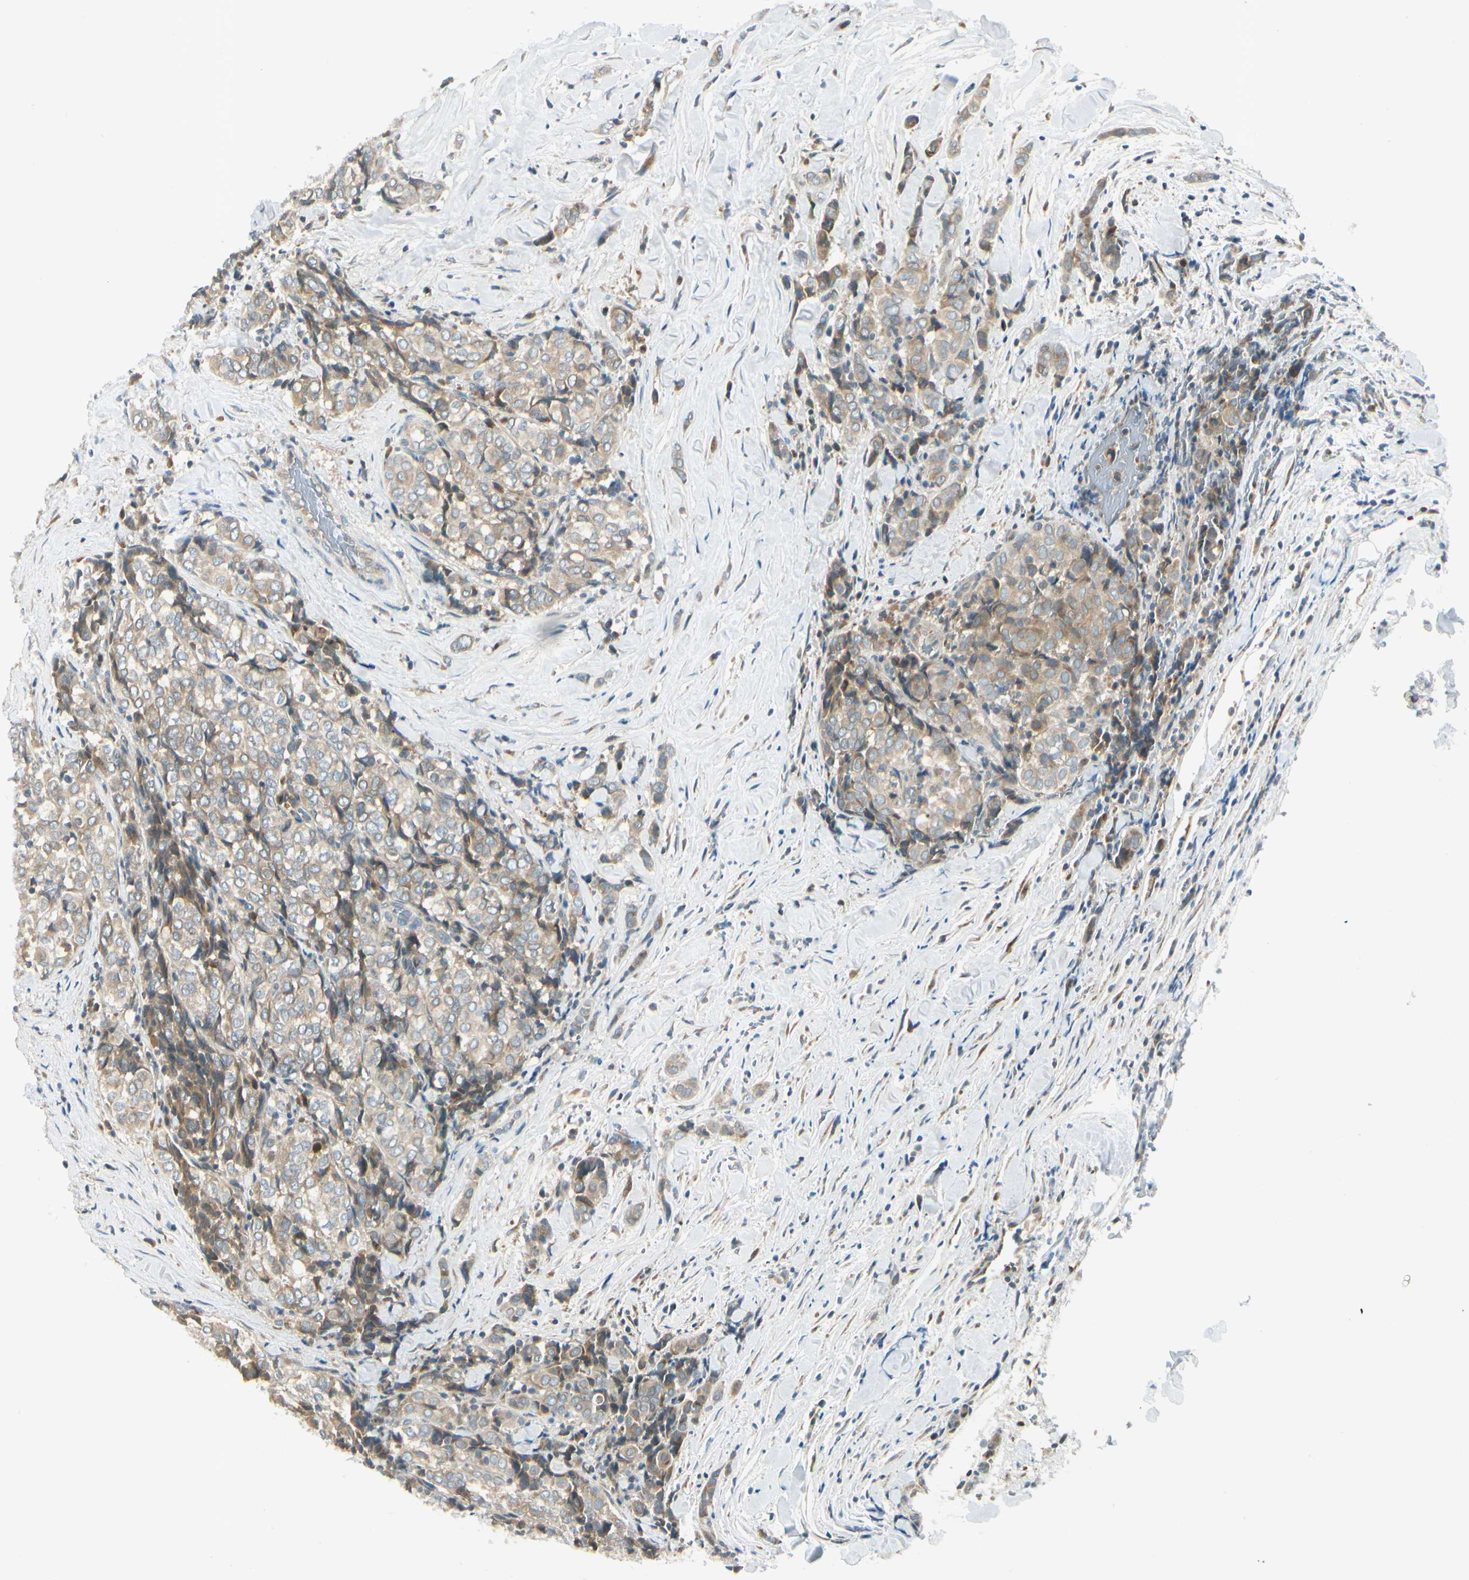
{"staining": {"intensity": "moderate", "quantity": ">75%", "location": "cytoplasmic/membranous"}, "tissue": "thyroid cancer", "cell_type": "Tumor cells", "image_type": "cancer", "snomed": [{"axis": "morphology", "description": "Normal tissue, NOS"}, {"axis": "morphology", "description": "Papillary adenocarcinoma, NOS"}, {"axis": "topography", "description": "Thyroid gland"}], "caption": "IHC of papillary adenocarcinoma (thyroid) shows medium levels of moderate cytoplasmic/membranous expression in approximately >75% of tumor cells. (DAB (3,3'-diaminobenzidine) IHC with brightfield microscopy, high magnification).", "gene": "BNIP1", "patient": {"sex": "female", "age": 30}}